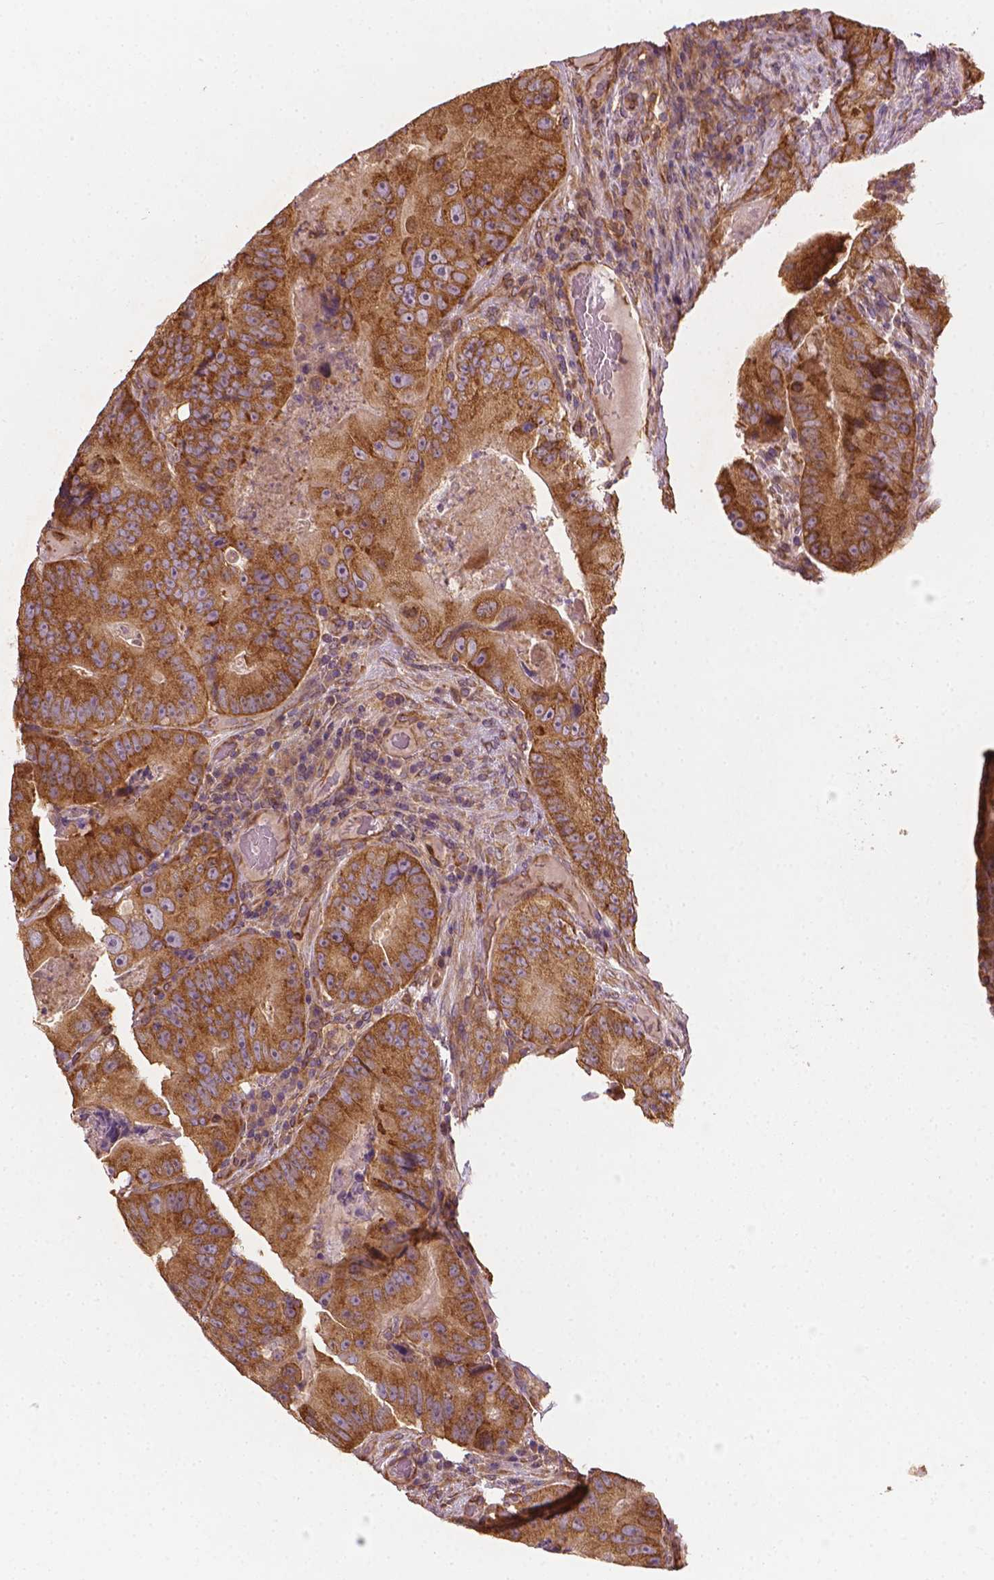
{"staining": {"intensity": "strong", "quantity": ">75%", "location": "cytoplasmic/membranous"}, "tissue": "colorectal cancer", "cell_type": "Tumor cells", "image_type": "cancer", "snomed": [{"axis": "morphology", "description": "Adenocarcinoma, NOS"}, {"axis": "topography", "description": "Colon"}], "caption": "Immunohistochemistry histopathology image of human colorectal cancer (adenocarcinoma) stained for a protein (brown), which shows high levels of strong cytoplasmic/membranous expression in about >75% of tumor cells.", "gene": "G3BP1", "patient": {"sex": "female", "age": 86}}